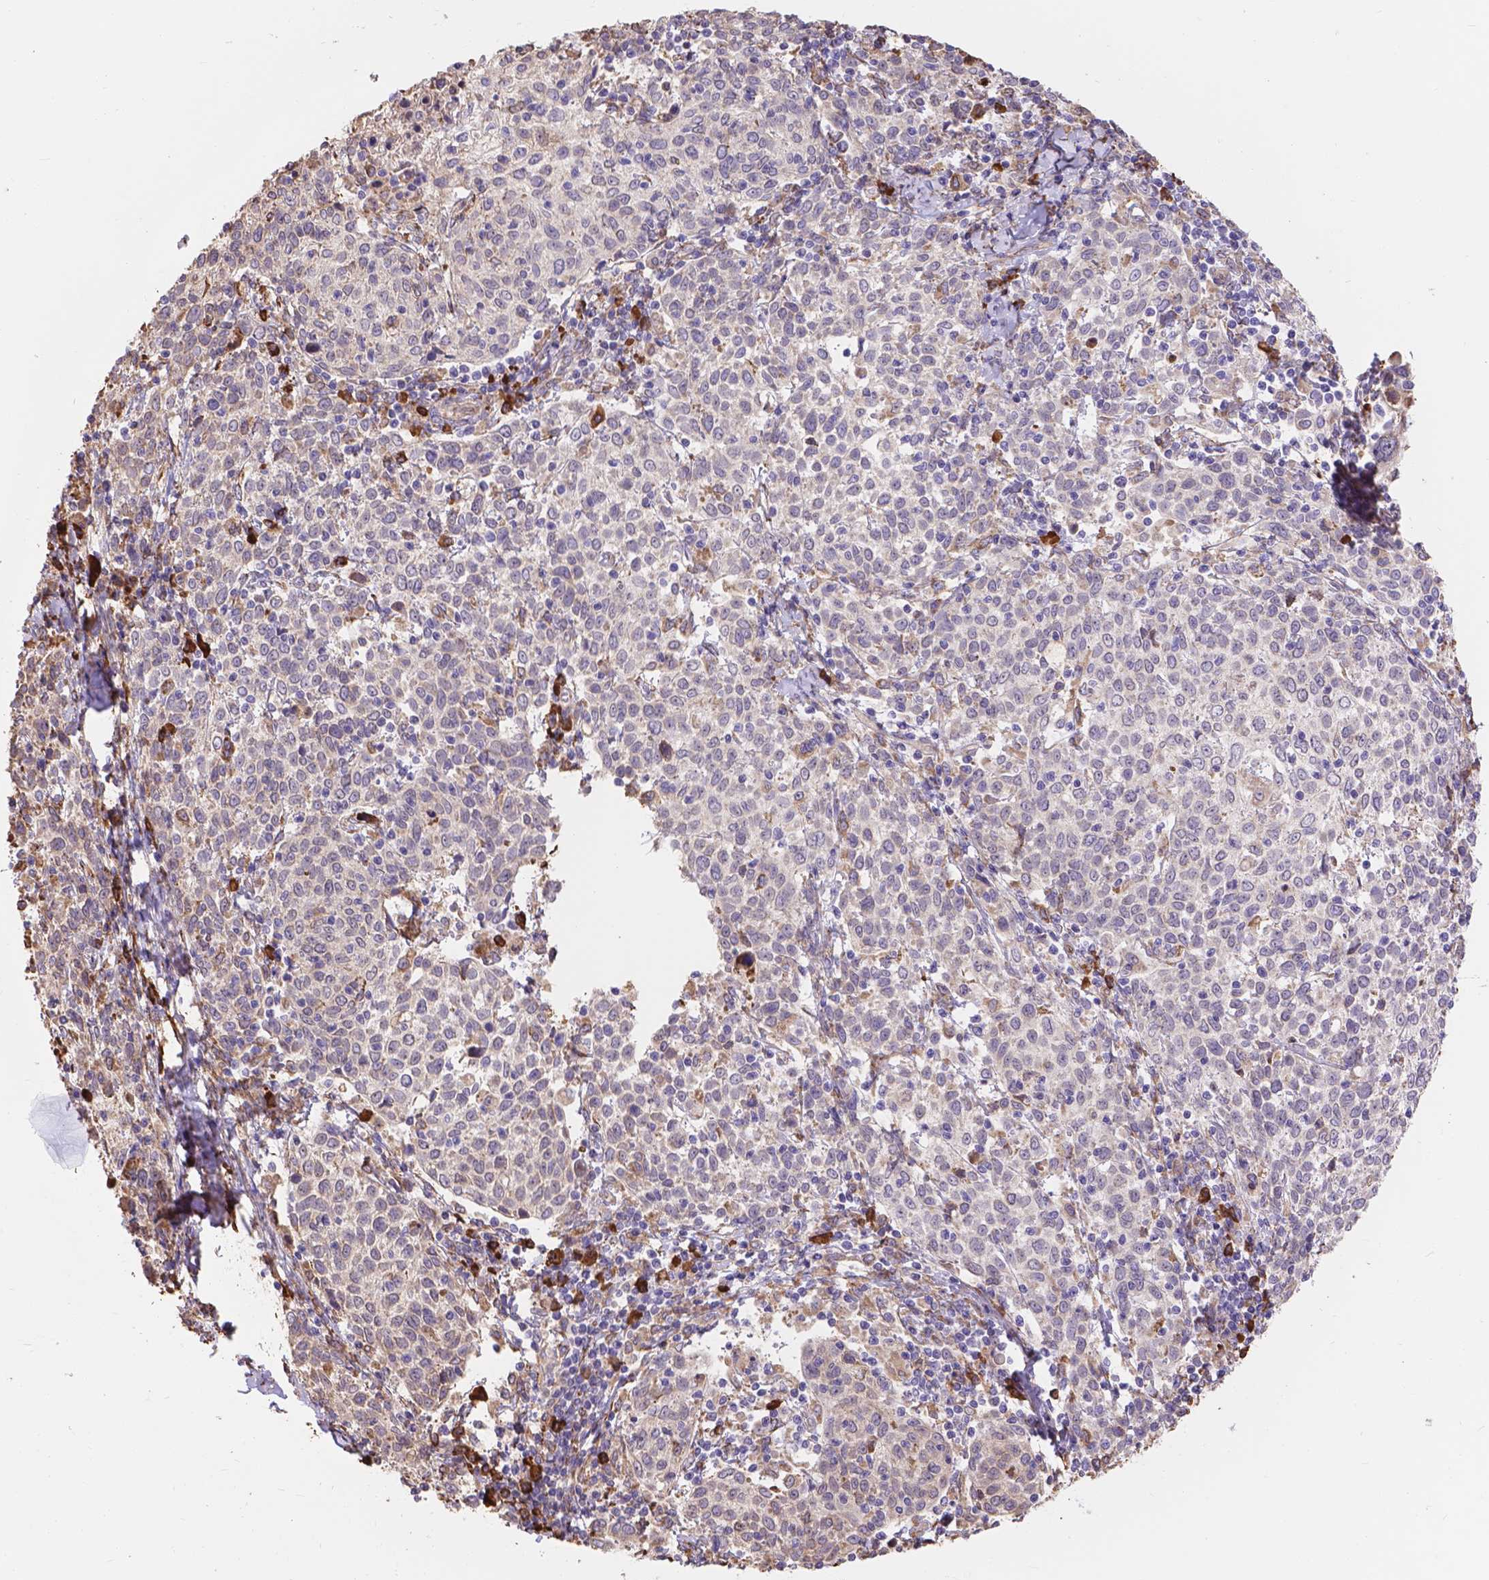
{"staining": {"intensity": "negative", "quantity": "none", "location": "none"}, "tissue": "cervical cancer", "cell_type": "Tumor cells", "image_type": "cancer", "snomed": [{"axis": "morphology", "description": "Squamous cell carcinoma, NOS"}, {"axis": "topography", "description": "Cervix"}], "caption": "There is no significant staining in tumor cells of cervical squamous cell carcinoma.", "gene": "IPO11", "patient": {"sex": "female", "age": 61}}